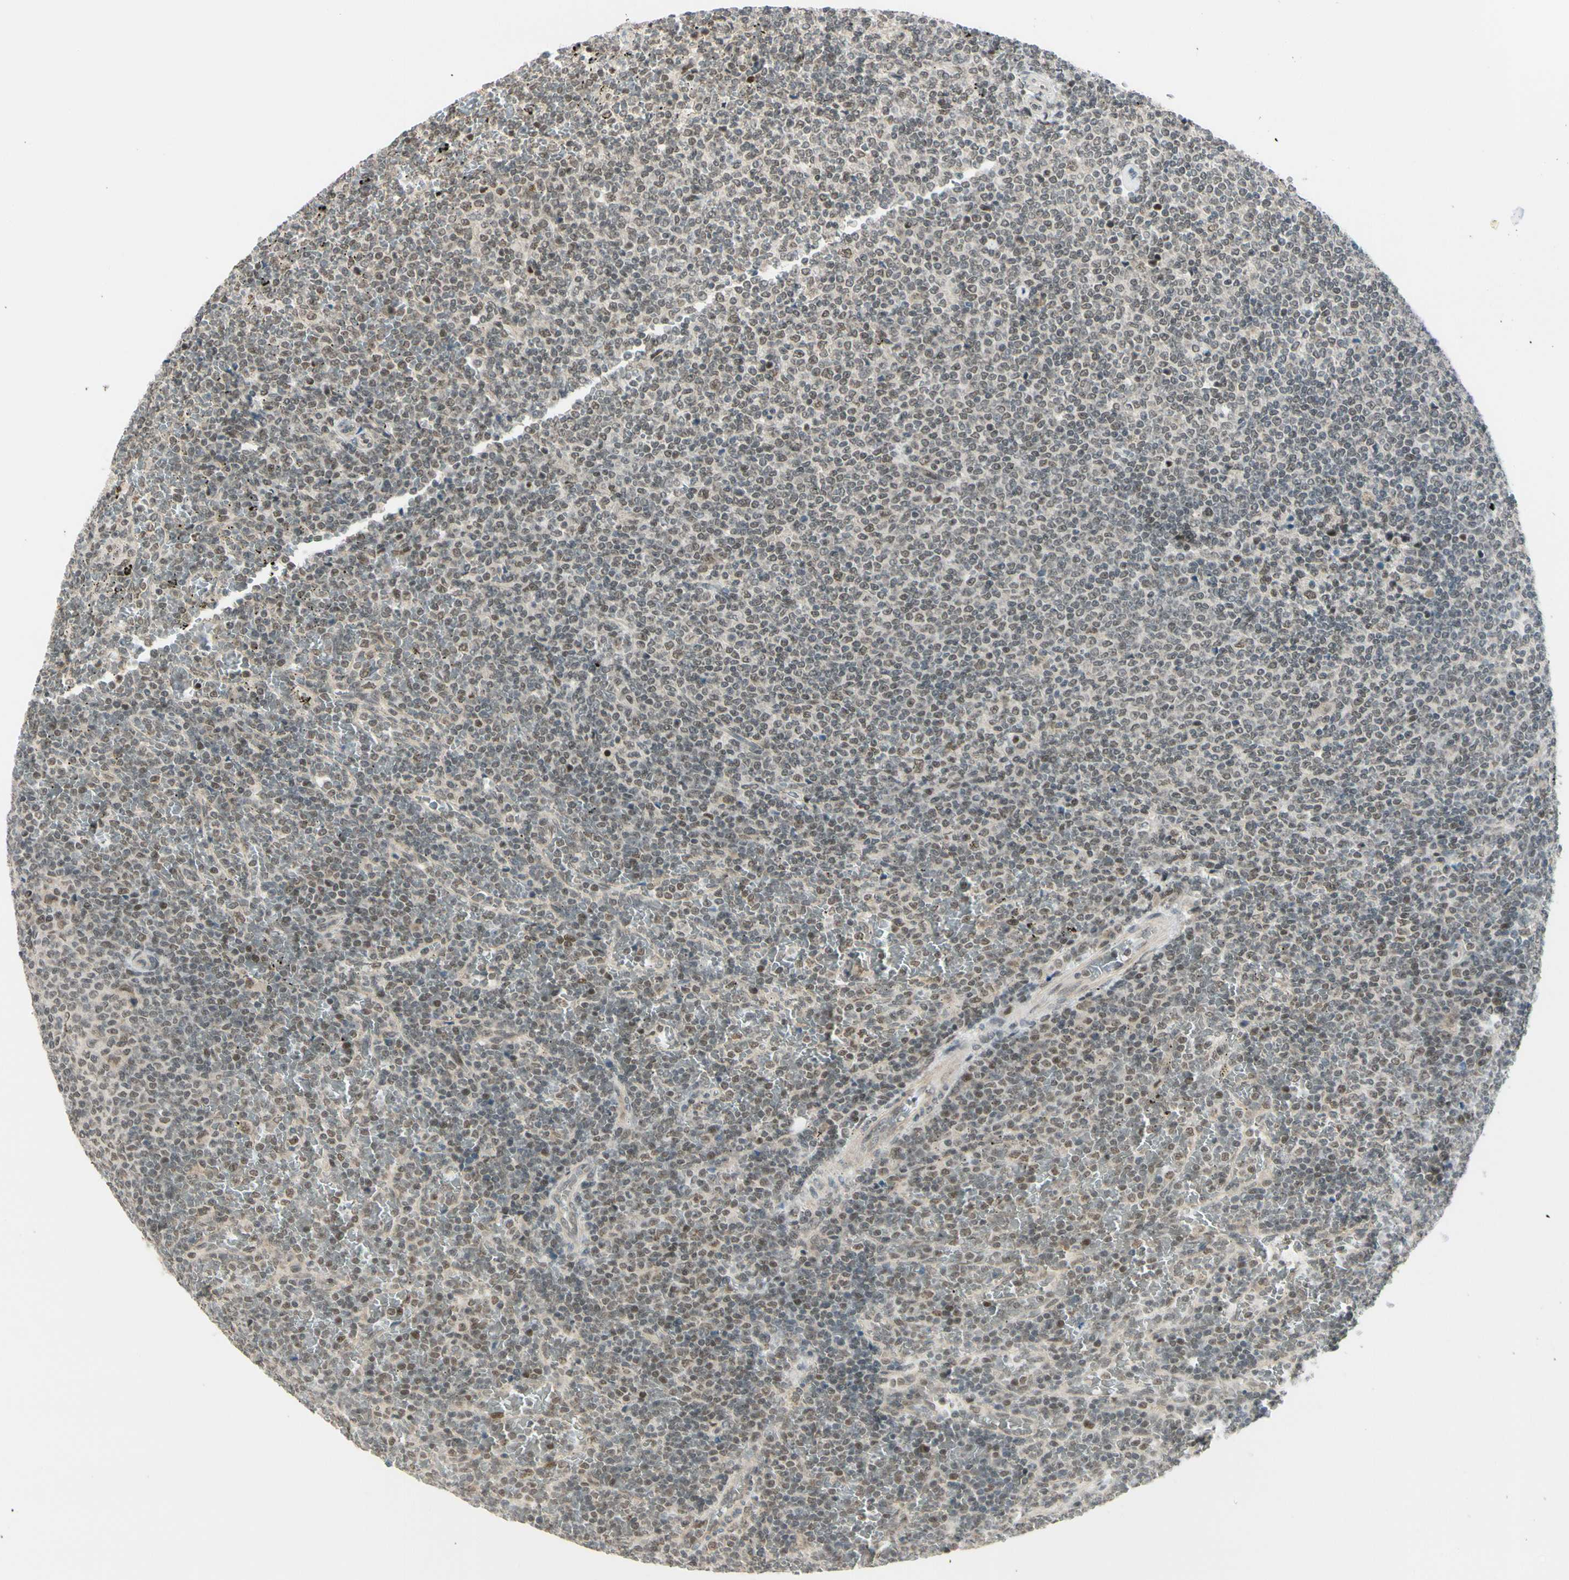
{"staining": {"intensity": "weak", "quantity": "25%-75%", "location": "nuclear"}, "tissue": "lymphoma", "cell_type": "Tumor cells", "image_type": "cancer", "snomed": [{"axis": "morphology", "description": "Malignant lymphoma, non-Hodgkin's type, Low grade"}, {"axis": "topography", "description": "Spleen"}], "caption": "Protein staining of lymphoma tissue demonstrates weak nuclear positivity in approximately 25%-75% of tumor cells.", "gene": "BRMS1", "patient": {"sex": "female", "age": 77}}